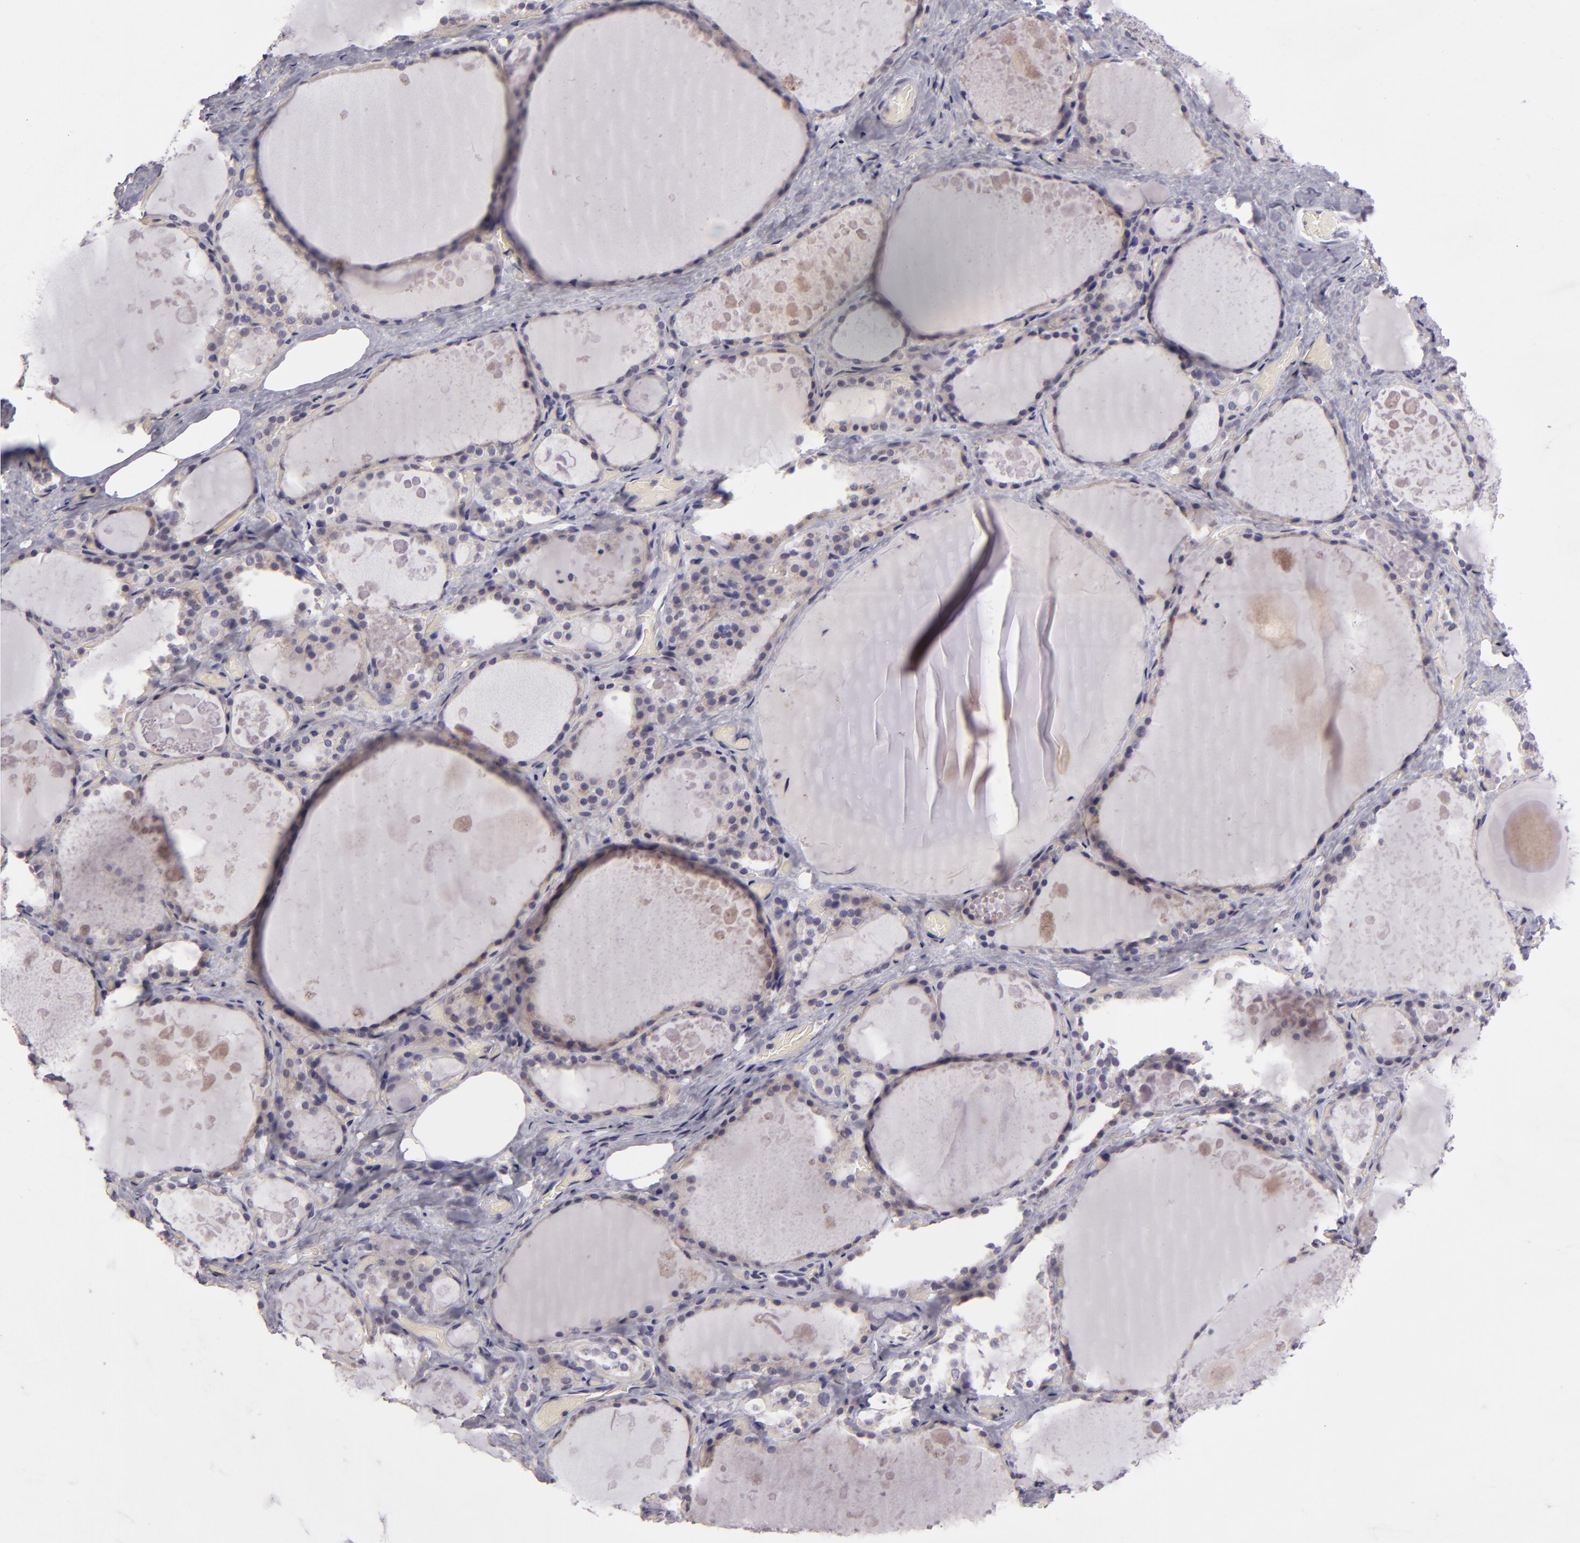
{"staining": {"intensity": "weak", "quantity": "<25%", "location": "cytoplasmic/membranous"}, "tissue": "thyroid gland", "cell_type": "Glandular cells", "image_type": "normal", "snomed": [{"axis": "morphology", "description": "Normal tissue, NOS"}, {"axis": "topography", "description": "Thyroid gland"}], "caption": "IHC photomicrograph of unremarkable thyroid gland: thyroid gland stained with DAB demonstrates no significant protein positivity in glandular cells. Nuclei are stained in blue.", "gene": "EGFL6", "patient": {"sex": "male", "age": 61}}